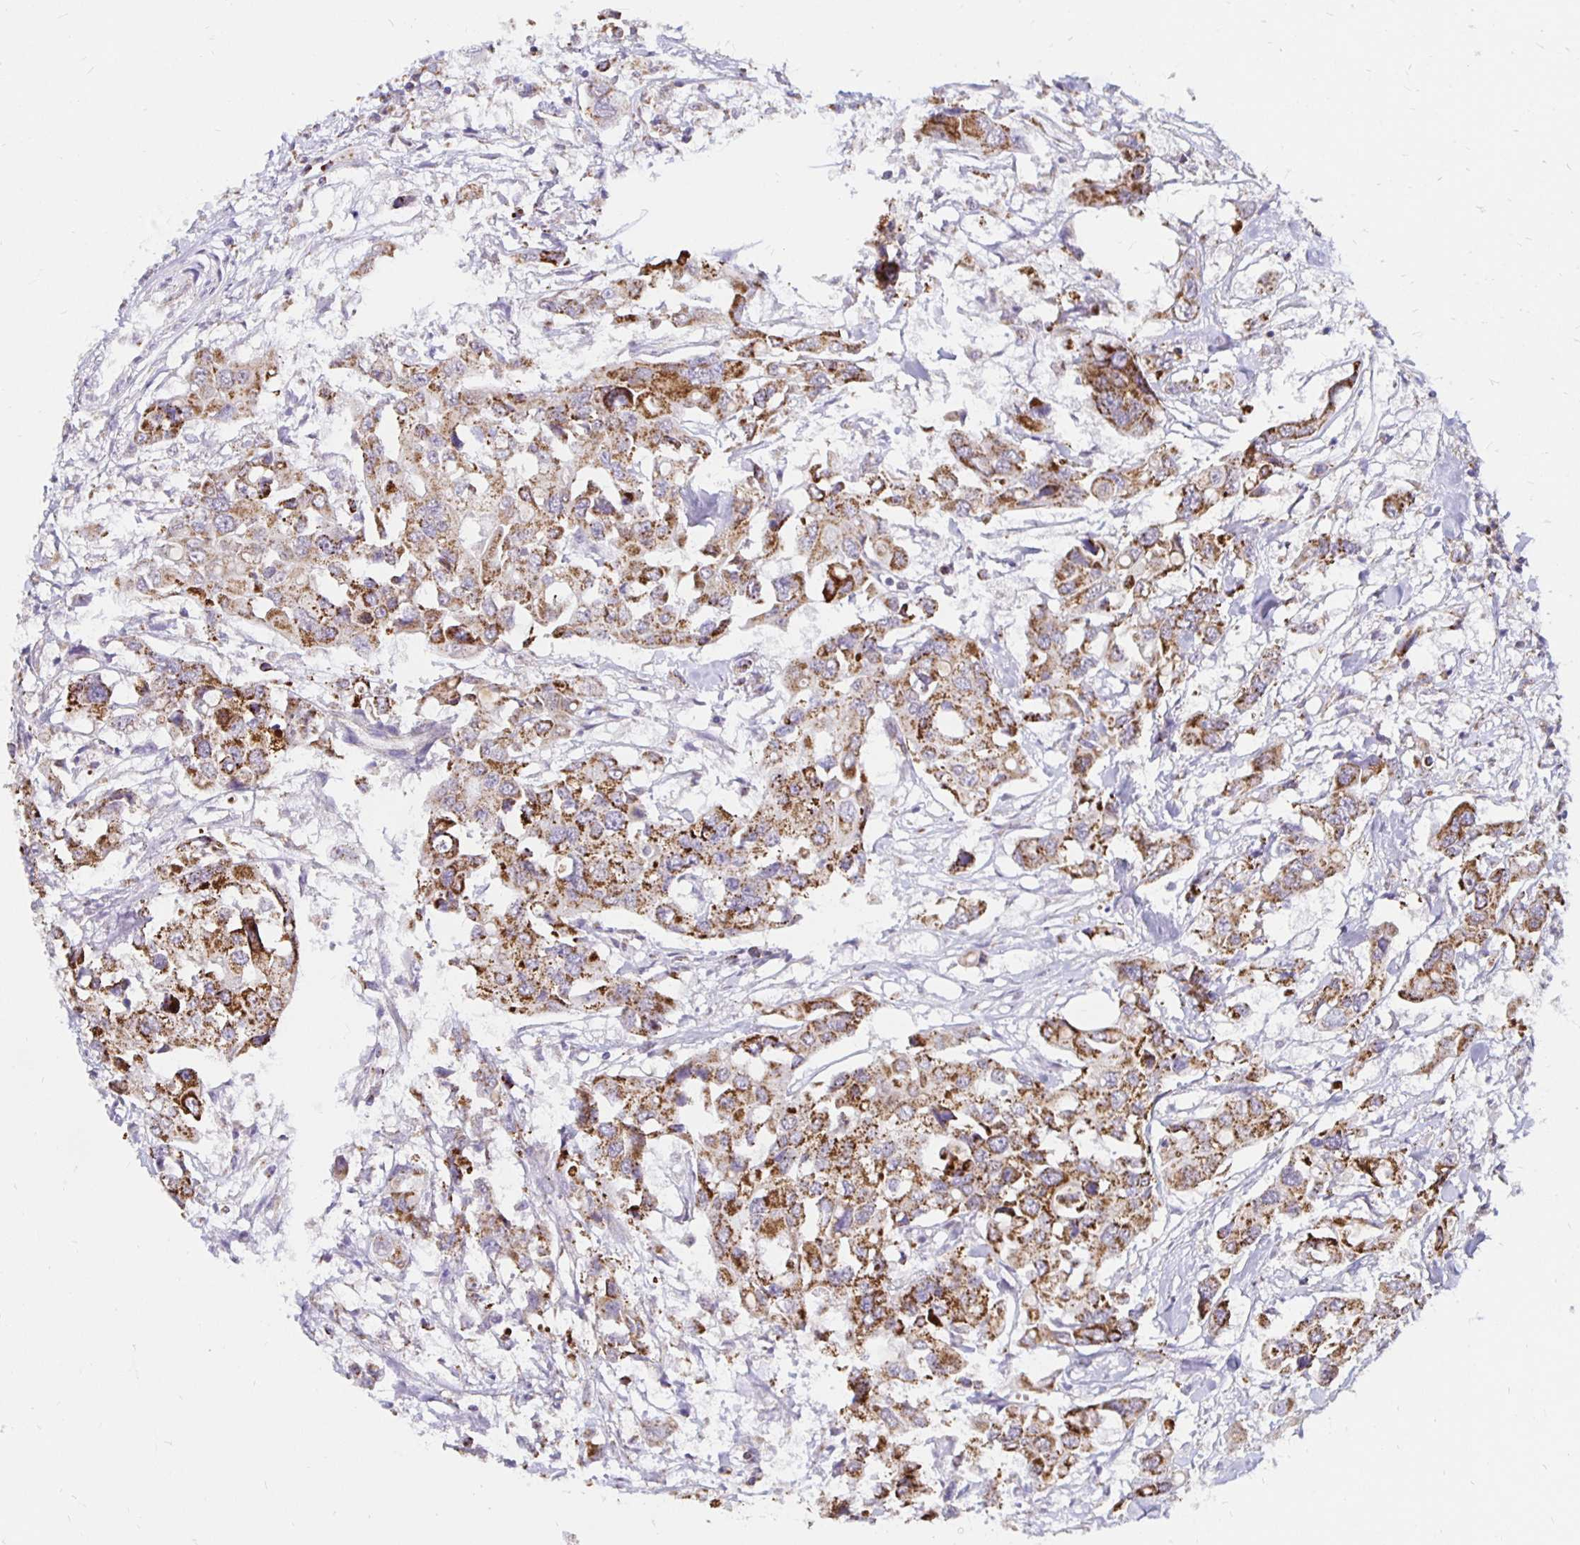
{"staining": {"intensity": "moderate", "quantity": ">75%", "location": "cytoplasmic/membranous"}, "tissue": "colorectal cancer", "cell_type": "Tumor cells", "image_type": "cancer", "snomed": [{"axis": "morphology", "description": "Adenocarcinoma, NOS"}, {"axis": "topography", "description": "Colon"}], "caption": "DAB (3,3'-diaminobenzidine) immunohistochemical staining of colorectal cancer (adenocarcinoma) demonstrates moderate cytoplasmic/membranous protein positivity in approximately >75% of tumor cells. The protein is stained brown, and the nuclei are stained in blue (DAB (3,3'-diaminobenzidine) IHC with brightfield microscopy, high magnification).", "gene": "IER3", "patient": {"sex": "male", "age": 77}}